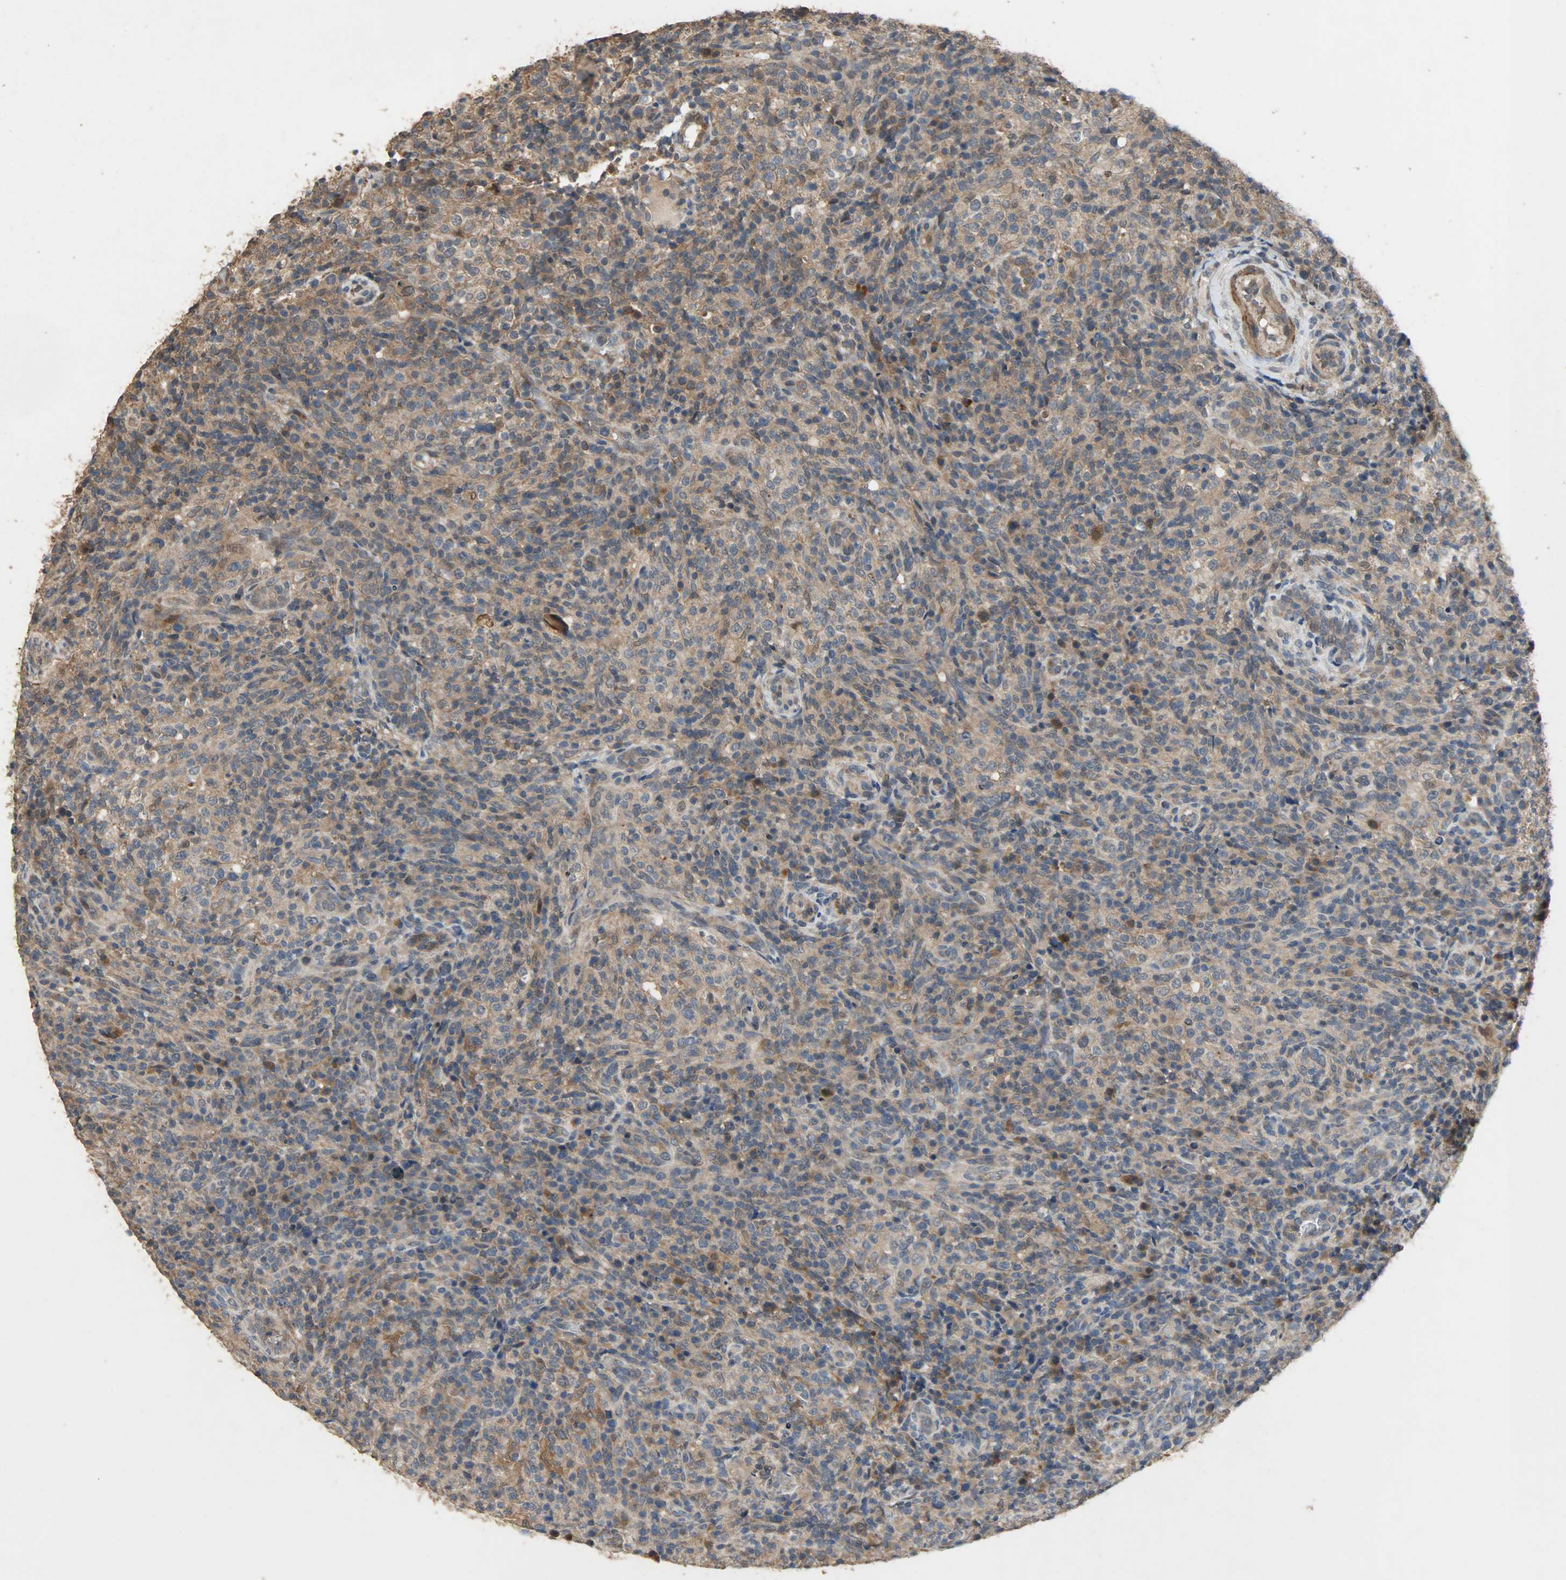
{"staining": {"intensity": "moderate", "quantity": ">75%", "location": "cytoplasmic/membranous"}, "tissue": "lymphoma", "cell_type": "Tumor cells", "image_type": "cancer", "snomed": [{"axis": "morphology", "description": "Malignant lymphoma, non-Hodgkin's type, High grade"}, {"axis": "topography", "description": "Lymph node"}], "caption": "Brown immunohistochemical staining in lymphoma displays moderate cytoplasmic/membranous positivity in about >75% of tumor cells.", "gene": "CDKN2C", "patient": {"sex": "female", "age": 76}}